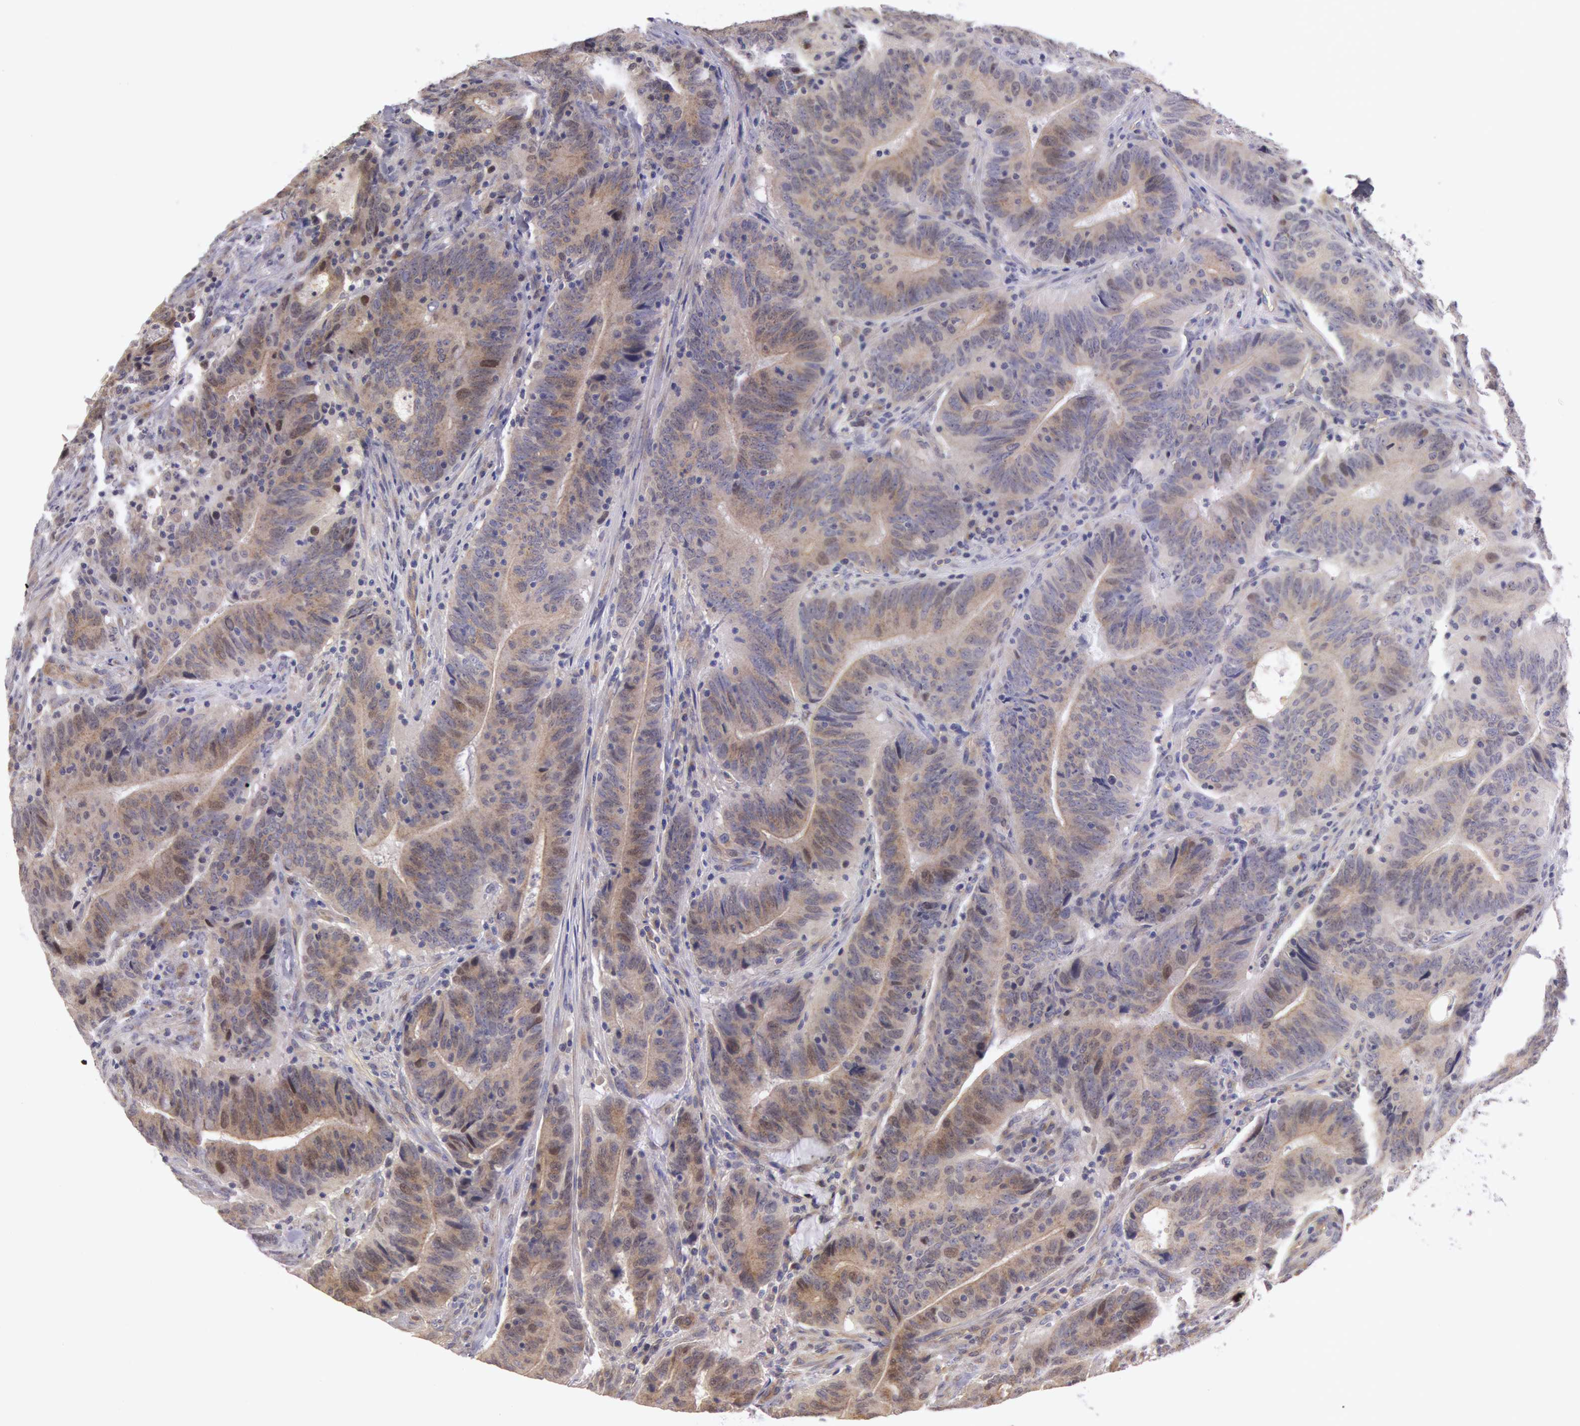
{"staining": {"intensity": "negative", "quantity": "none", "location": "none"}, "tissue": "colorectal cancer", "cell_type": "Tumor cells", "image_type": "cancer", "snomed": [{"axis": "morphology", "description": "Adenocarcinoma, NOS"}, {"axis": "topography", "description": "Colon"}], "caption": "DAB (3,3'-diaminobenzidine) immunohistochemical staining of human colorectal cancer (adenocarcinoma) demonstrates no significant expression in tumor cells. (Brightfield microscopy of DAB IHC at high magnification).", "gene": "AMOTL1", "patient": {"sex": "male", "age": 54}}